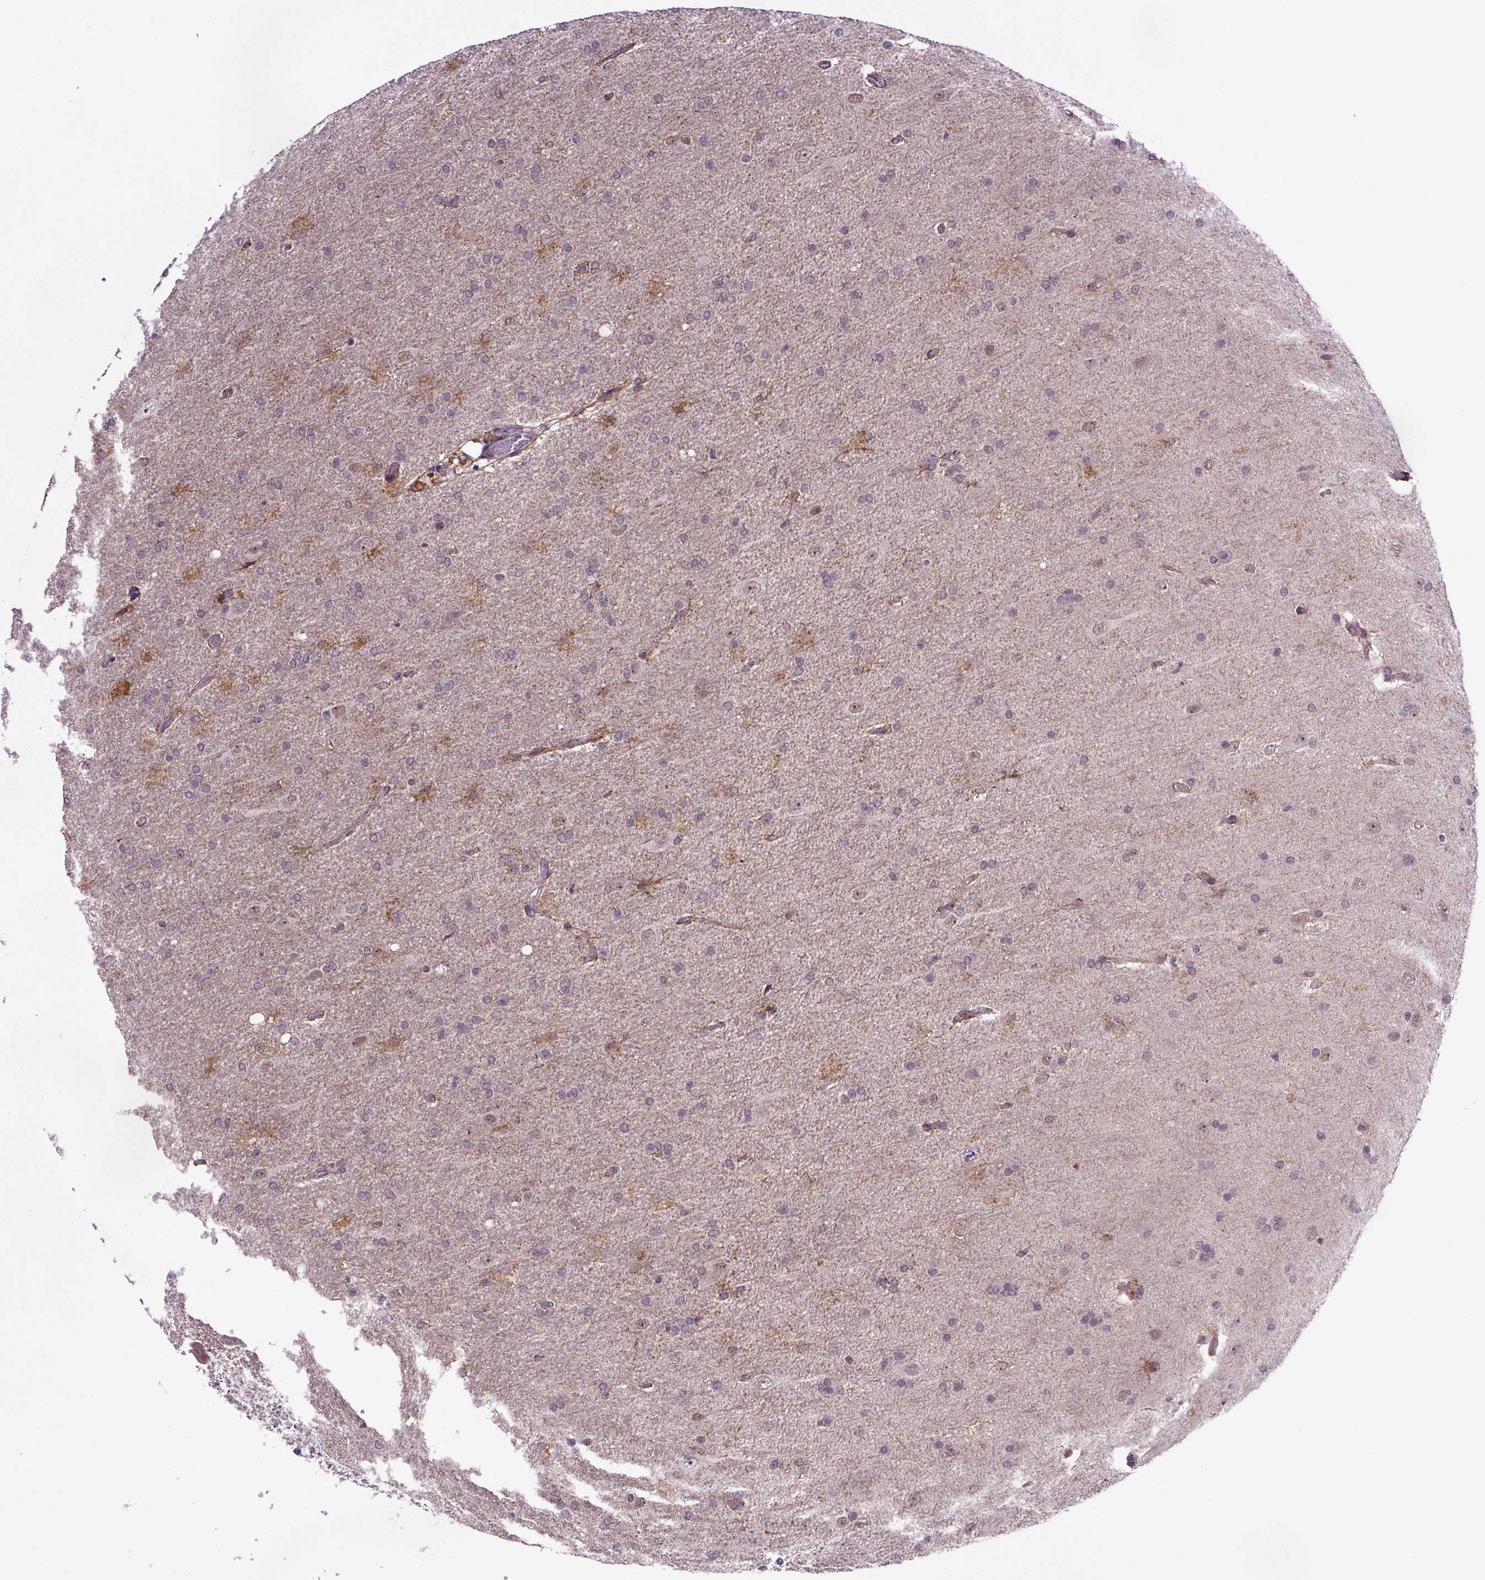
{"staining": {"intensity": "negative", "quantity": "none", "location": "none"}, "tissue": "glioma", "cell_type": "Tumor cells", "image_type": "cancer", "snomed": [{"axis": "morphology", "description": "Glioma, malignant, High grade"}, {"axis": "topography", "description": "Cerebral cortex"}], "caption": "Immunohistochemical staining of glioma demonstrates no significant staining in tumor cells.", "gene": "ATMIN", "patient": {"sex": "male", "age": 70}}